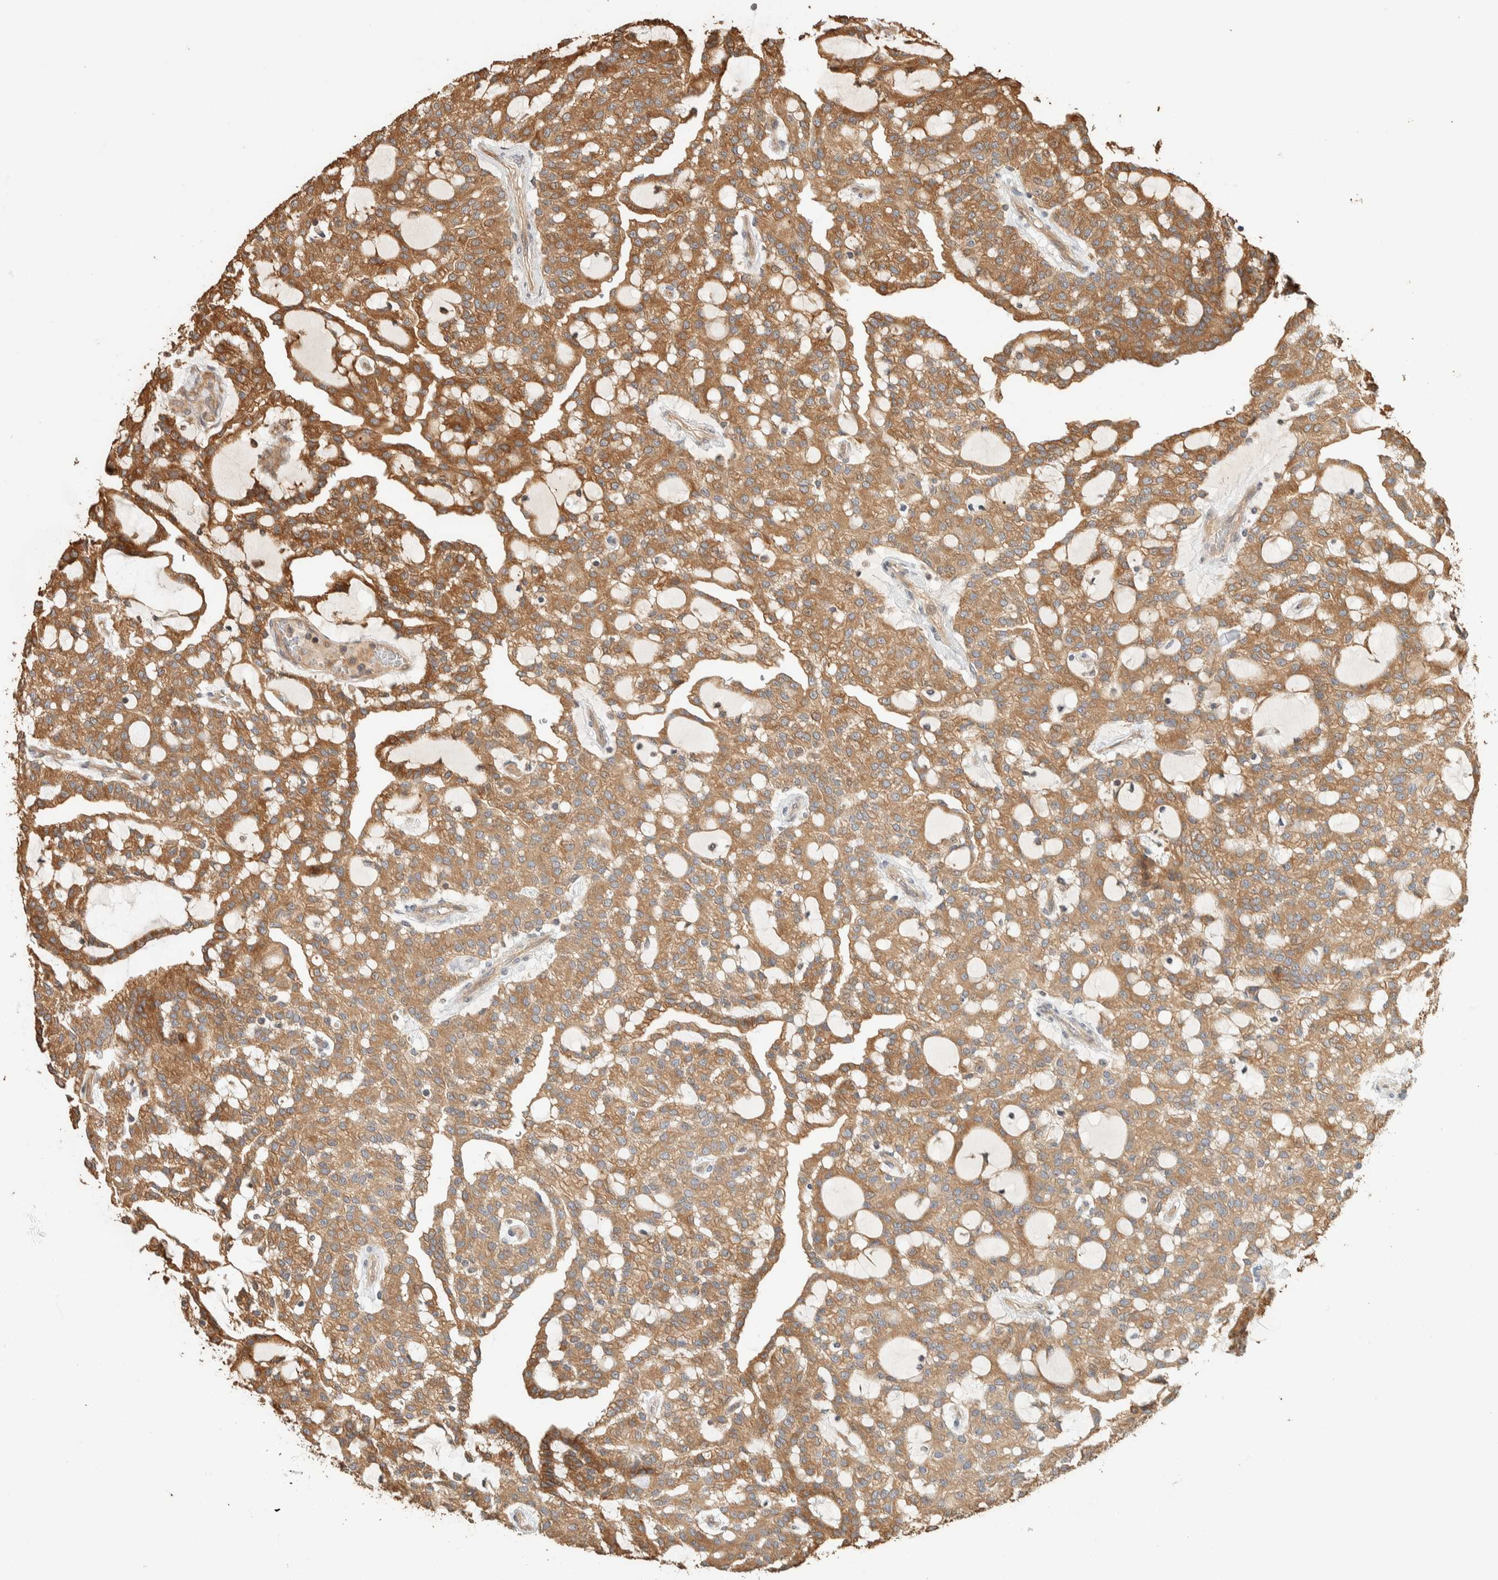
{"staining": {"intensity": "moderate", "quantity": ">75%", "location": "cytoplasmic/membranous"}, "tissue": "renal cancer", "cell_type": "Tumor cells", "image_type": "cancer", "snomed": [{"axis": "morphology", "description": "Adenocarcinoma, NOS"}, {"axis": "topography", "description": "Kidney"}], "caption": "Renal cancer (adenocarcinoma) was stained to show a protein in brown. There is medium levels of moderate cytoplasmic/membranous expression in approximately >75% of tumor cells.", "gene": "EXOC7", "patient": {"sex": "male", "age": 63}}